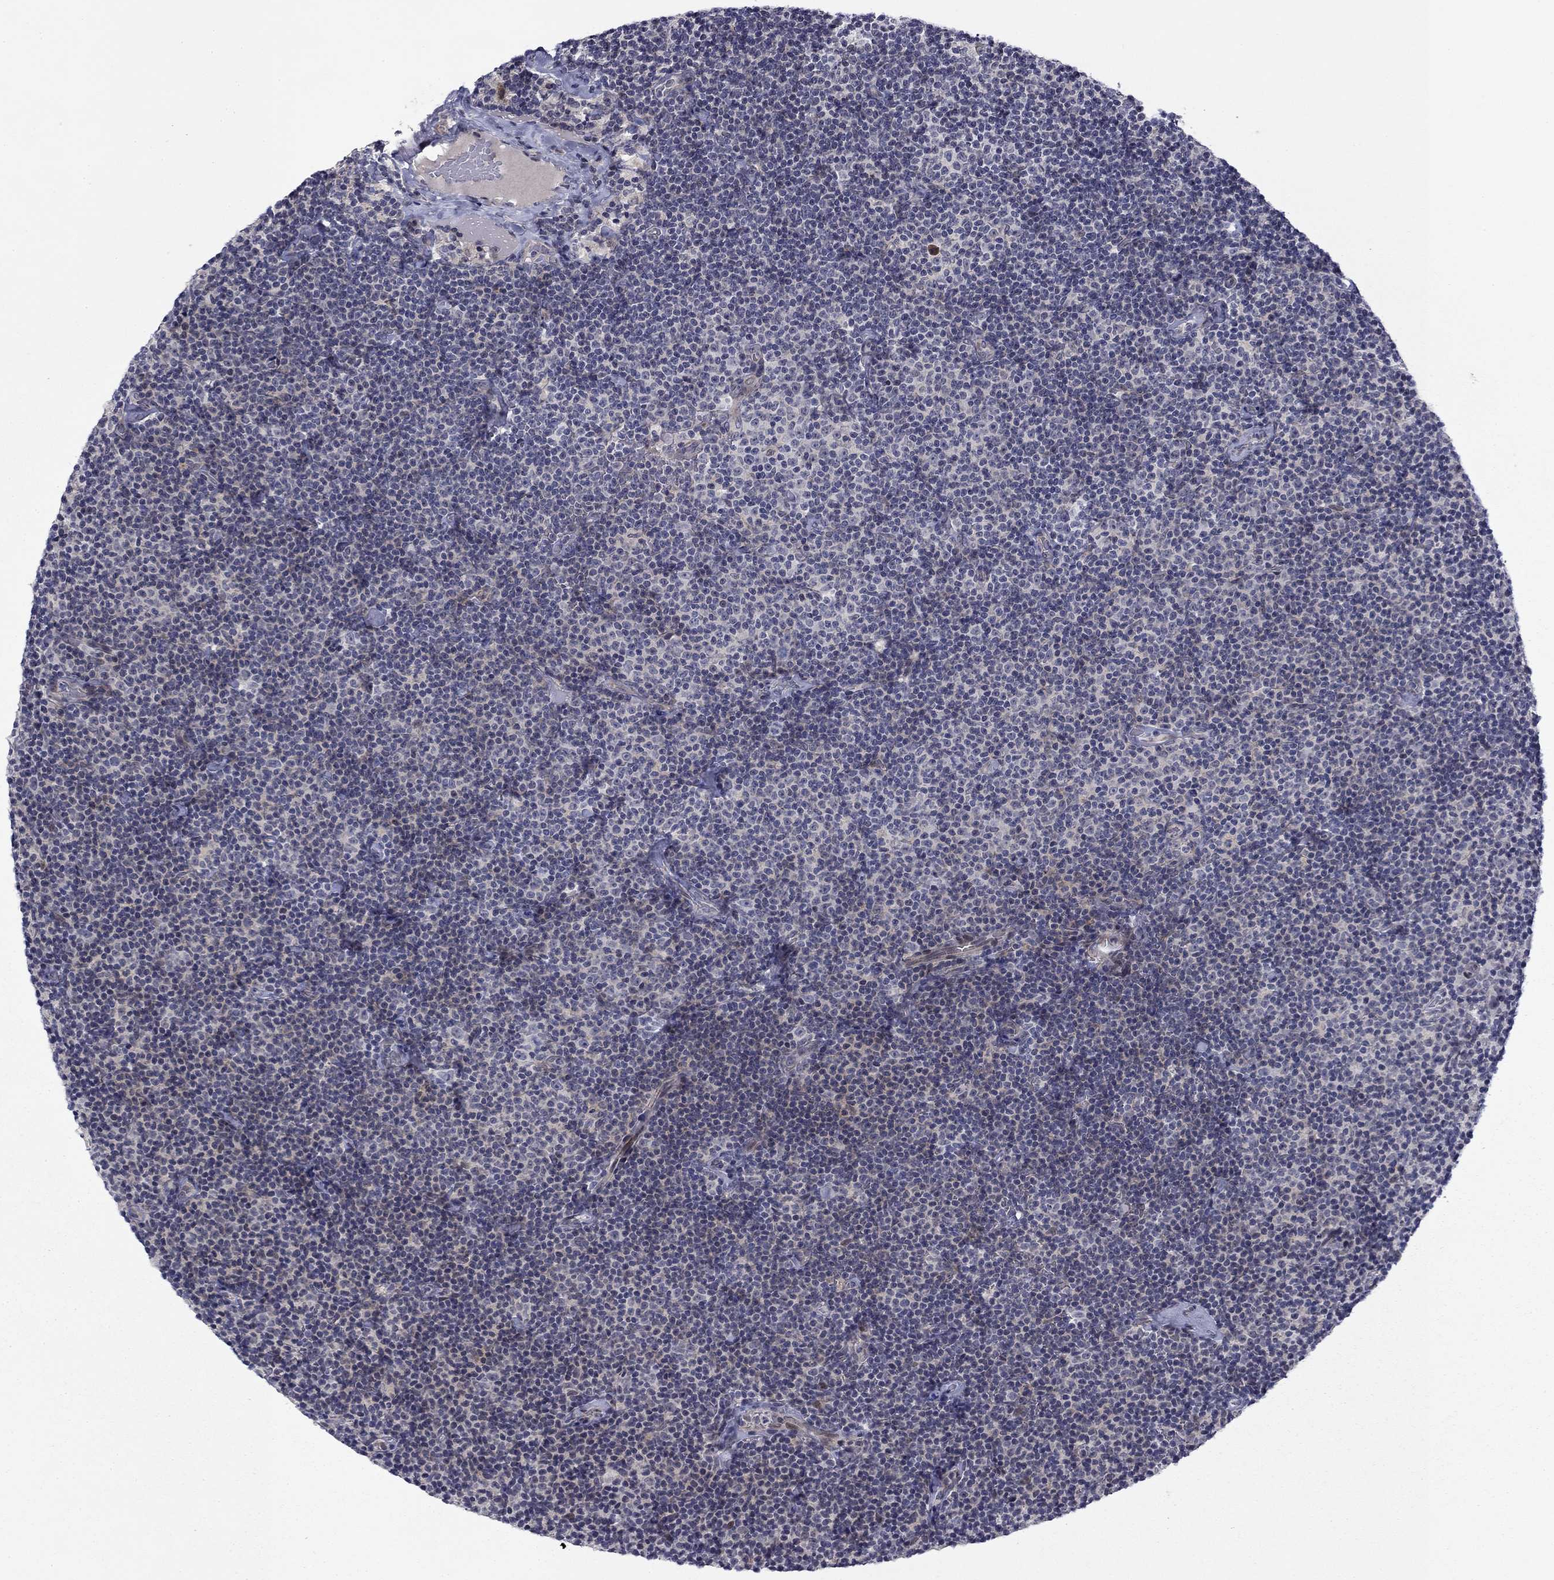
{"staining": {"intensity": "negative", "quantity": "none", "location": "none"}, "tissue": "lymphoma", "cell_type": "Tumor cells", "image_type": "cancer", "snomed": [{"axis": "morphology", "description": "Malignant lymphoma, non-Hodgkin's type, Low grade"}, {"axis": "topography", "description": "Lymph node"}], "caption": "Tumor cells show no significant expression in lymphoma.", "gene": "B3GAT1", "patient": {"sex": "male", "age": 81}}